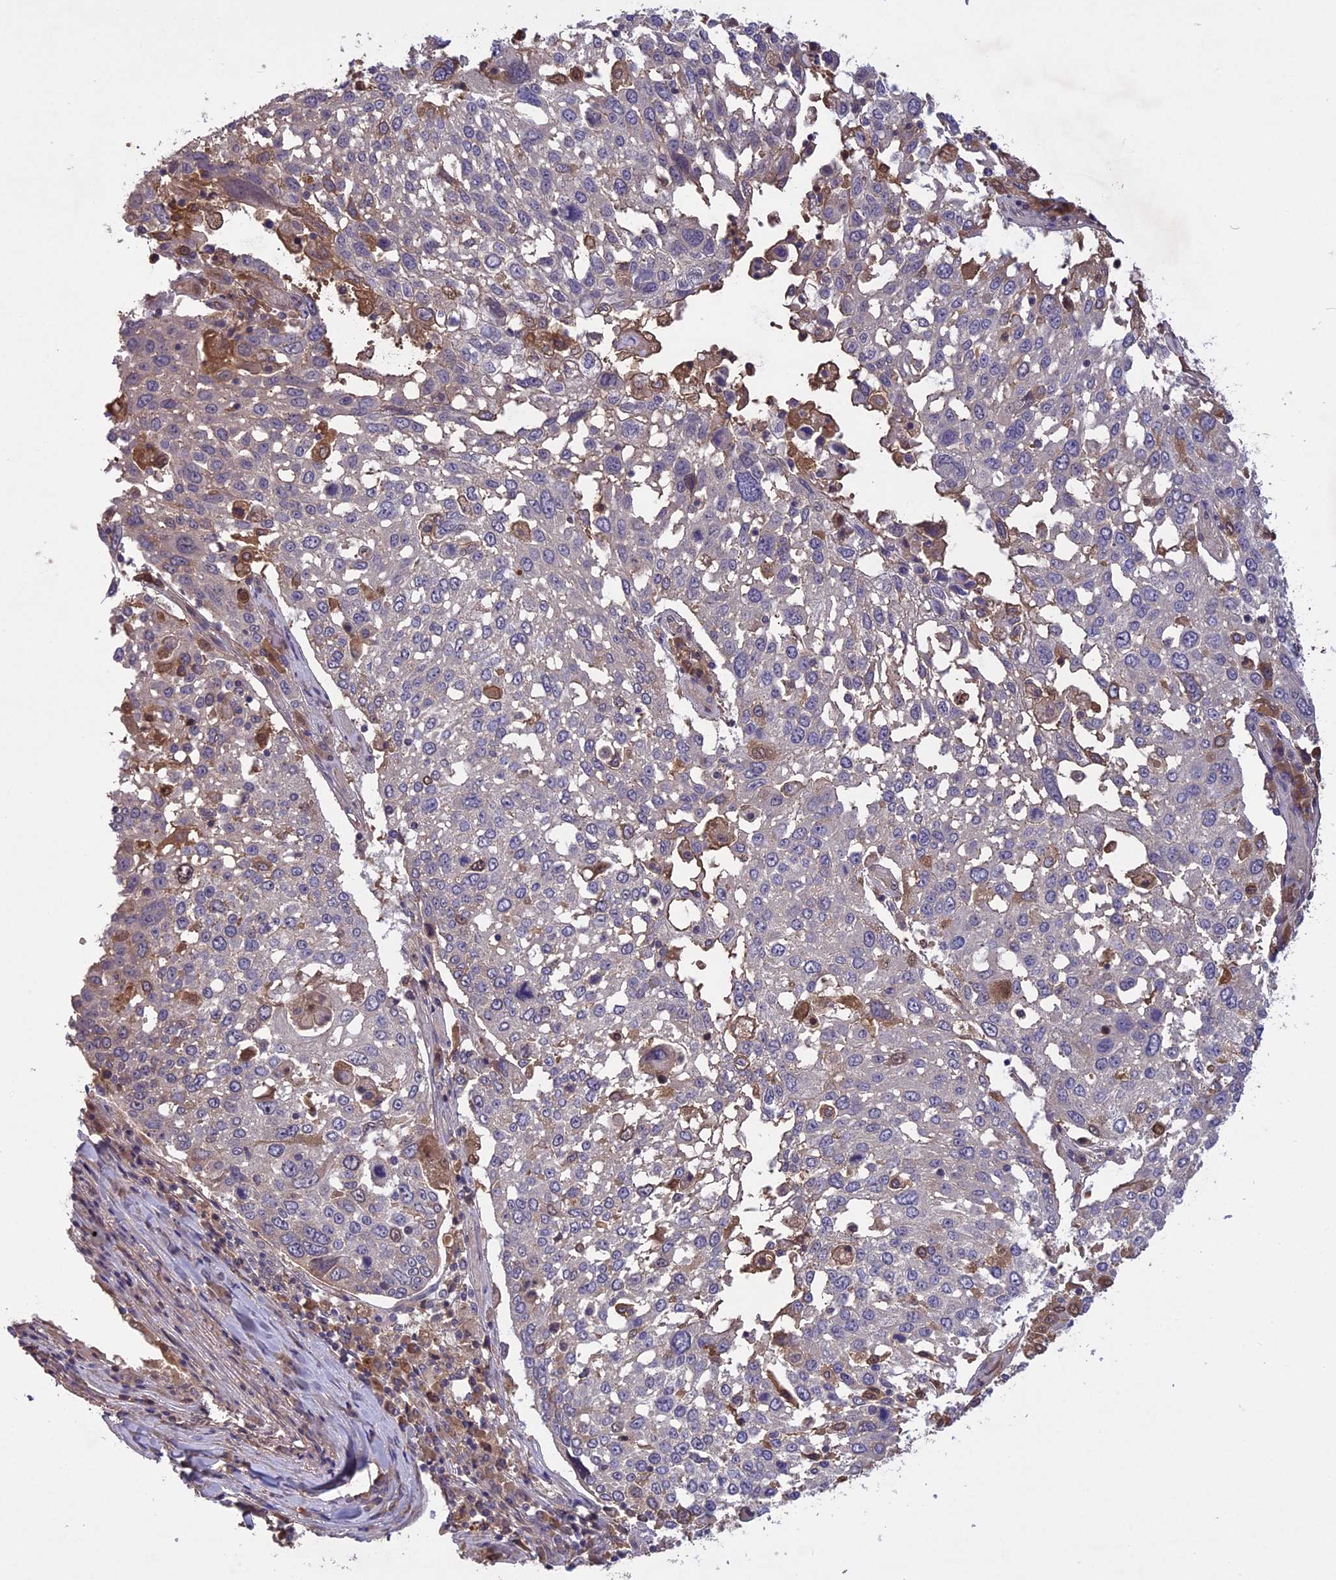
{"staining": {"intensity": "negative", "quantity": "none", "location": "none"}, "tissue": "lung cancer", "cell_type": "Tumor cells", "image_type": "cancer", "snomed": [{"axis": "morphology", "description": "Squamous cell carcinoma, NOS"}, {"axis": "topography", "description": "Lung"}], "caption": "High magnification brightfield microscopy of lung cancer stained with DAB (3,3'-diaminobenzidine) (brown) and counterstained with hematoxylin (blue): tumor cells show no significant positivity.", "gene": "ADO", "patient": {"sex": "male", "age": 65}}